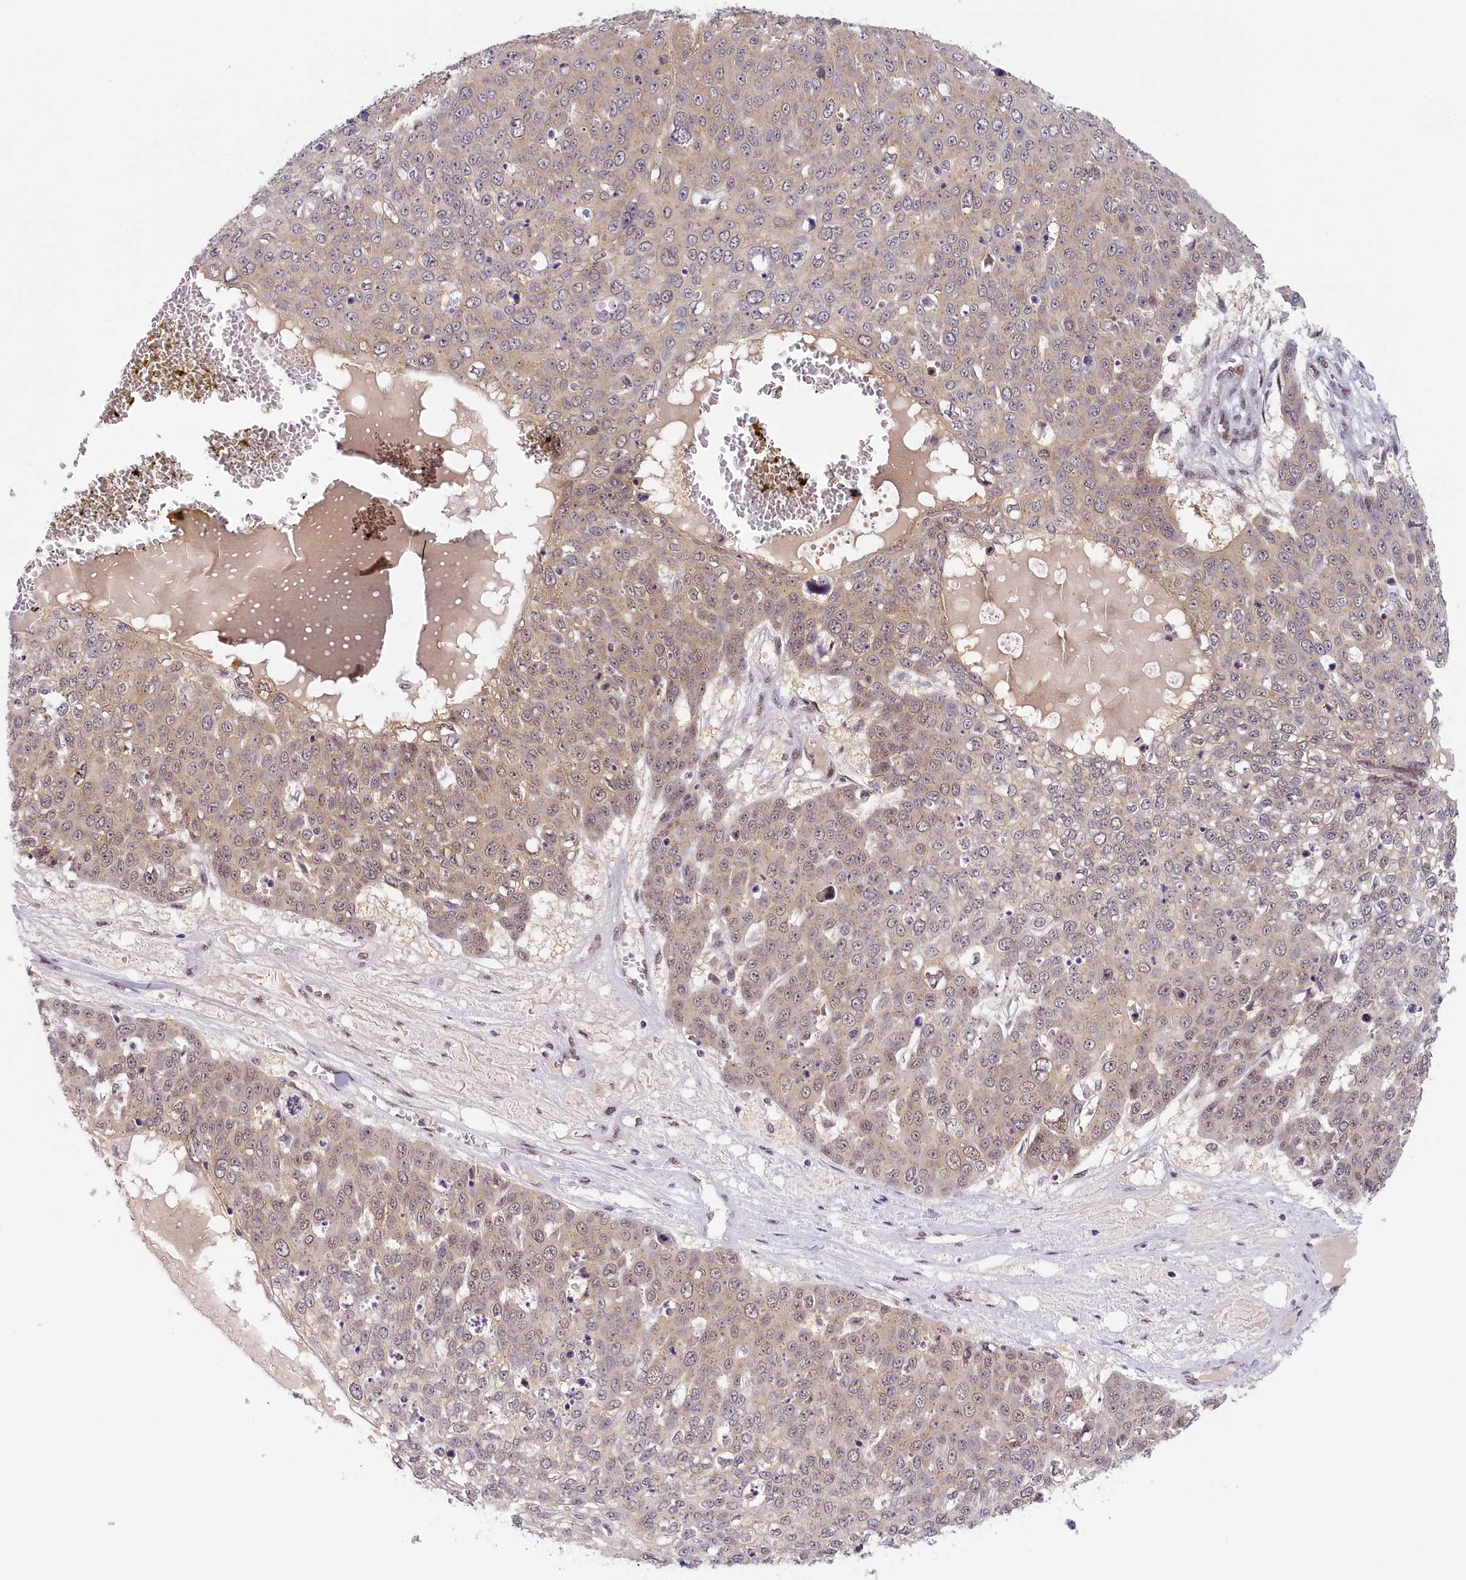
{"staining": {"intensity": "weak", "quantity": "25%-75%", "location": "cytoplasmic/membranous,nuclear"}, "tissue": "skin cancer", "cell_type": "Tumor cells", "image_type": "cancer", "snomed": [{"axis": "morphology", "description": "Squamous cell carcinoma, NOS"}, {"axis": "topography", "description": "Skin"}], "caption": "The photomicrograph reveals staining of skin cancer, revealing weak cytoplasmic/membranous and nuclear protein expression (brown color) within tumor cells. Nuclei are stained in blue.", "gene": "SEC31B", "patient": {"sex": "male", "age": 71}}